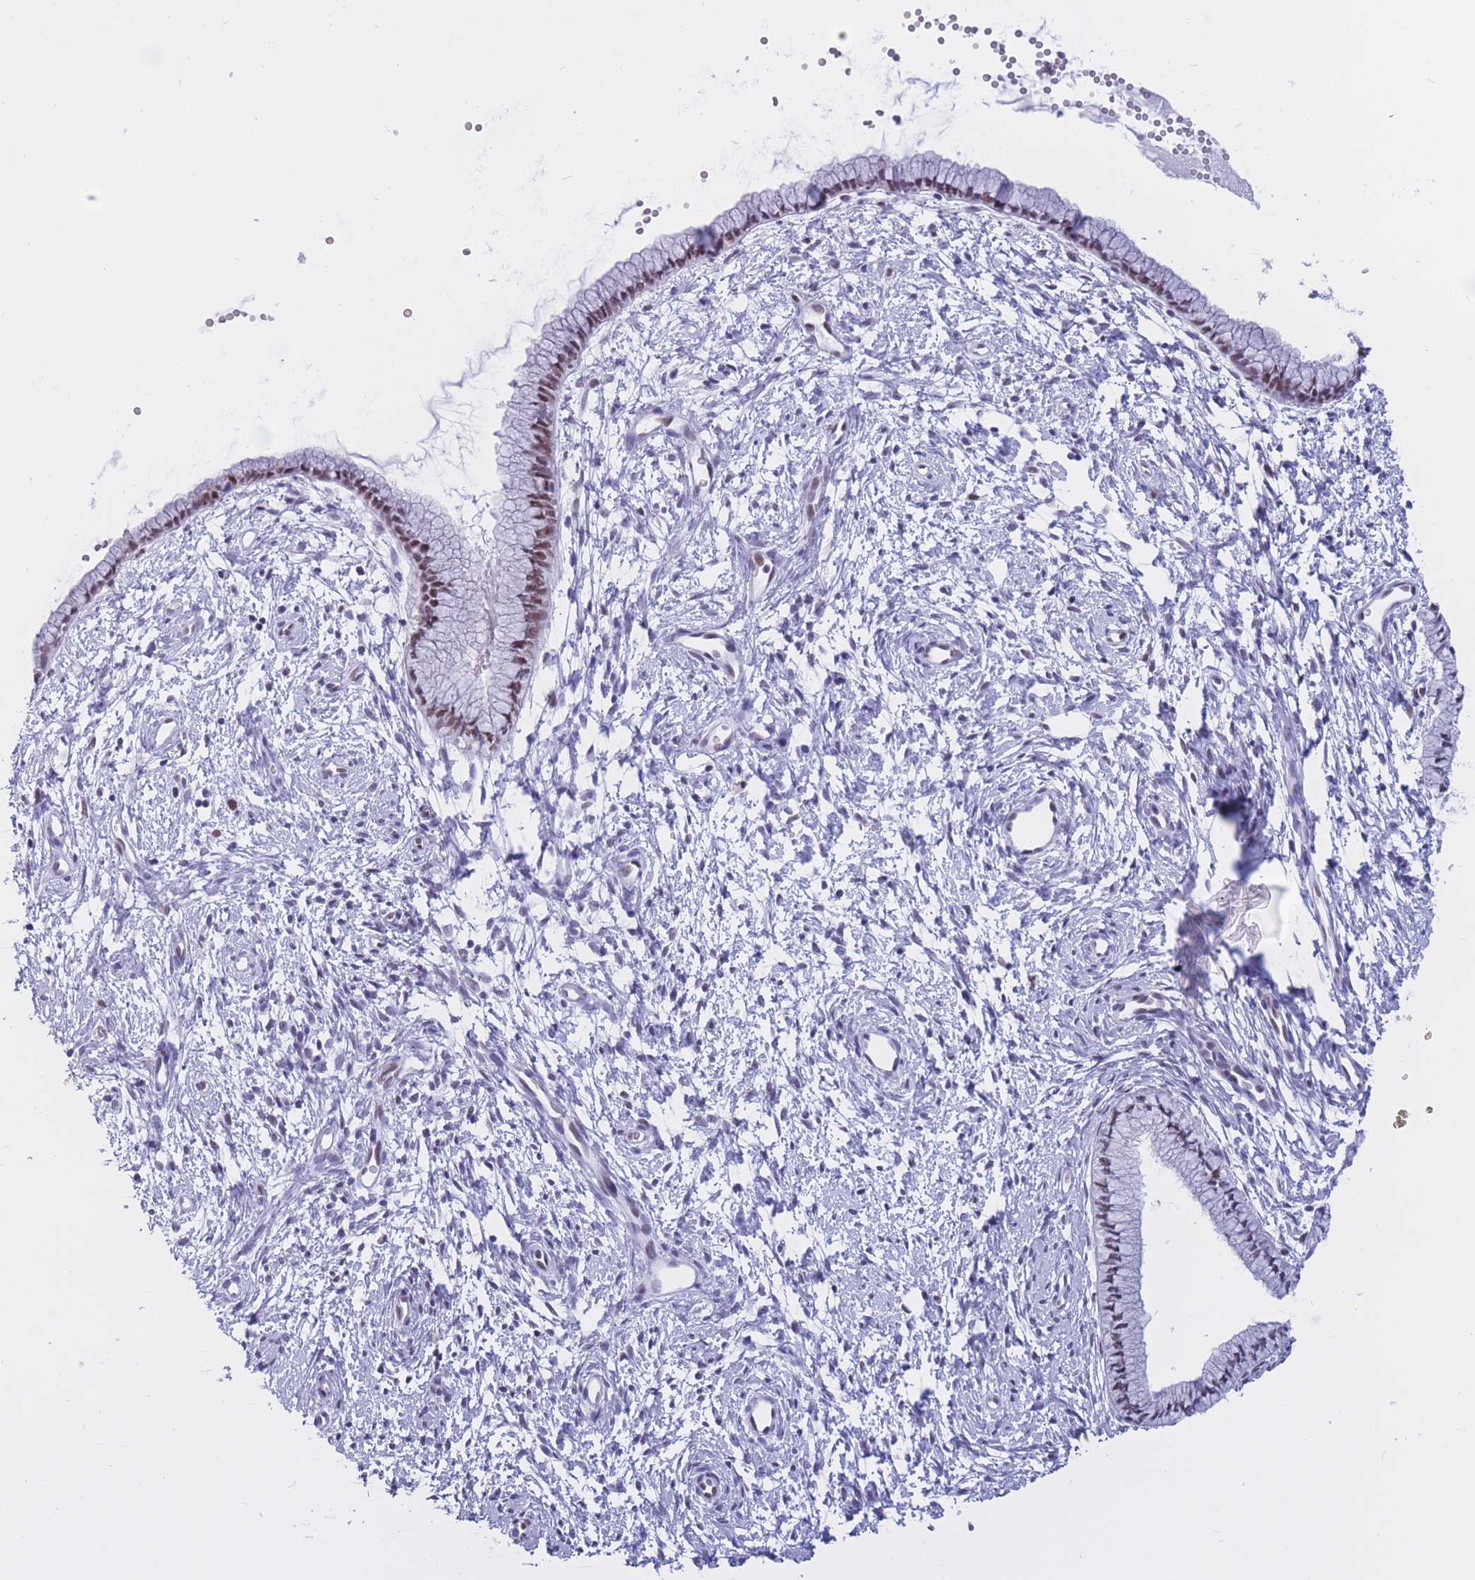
{"staining": {"intensity": "moderate", "quantity": ">75%", "location": "nuclear"}, "tissue": "cervix", "cell_type": "Glandular cells", "image_type": "normal", "snomed": [{"axis": "morphology", "description": "Normal tissue, NOS"}, {"axis": "topography", "description": "Cervix"}], "caption": "Immunohistochemical staining of unremarkable human cervix shows moderate nuclear protein staining in approximately >75% of glandular cells.", "gene": "NASP", "patient": {"sex": "female", "age": 57}}